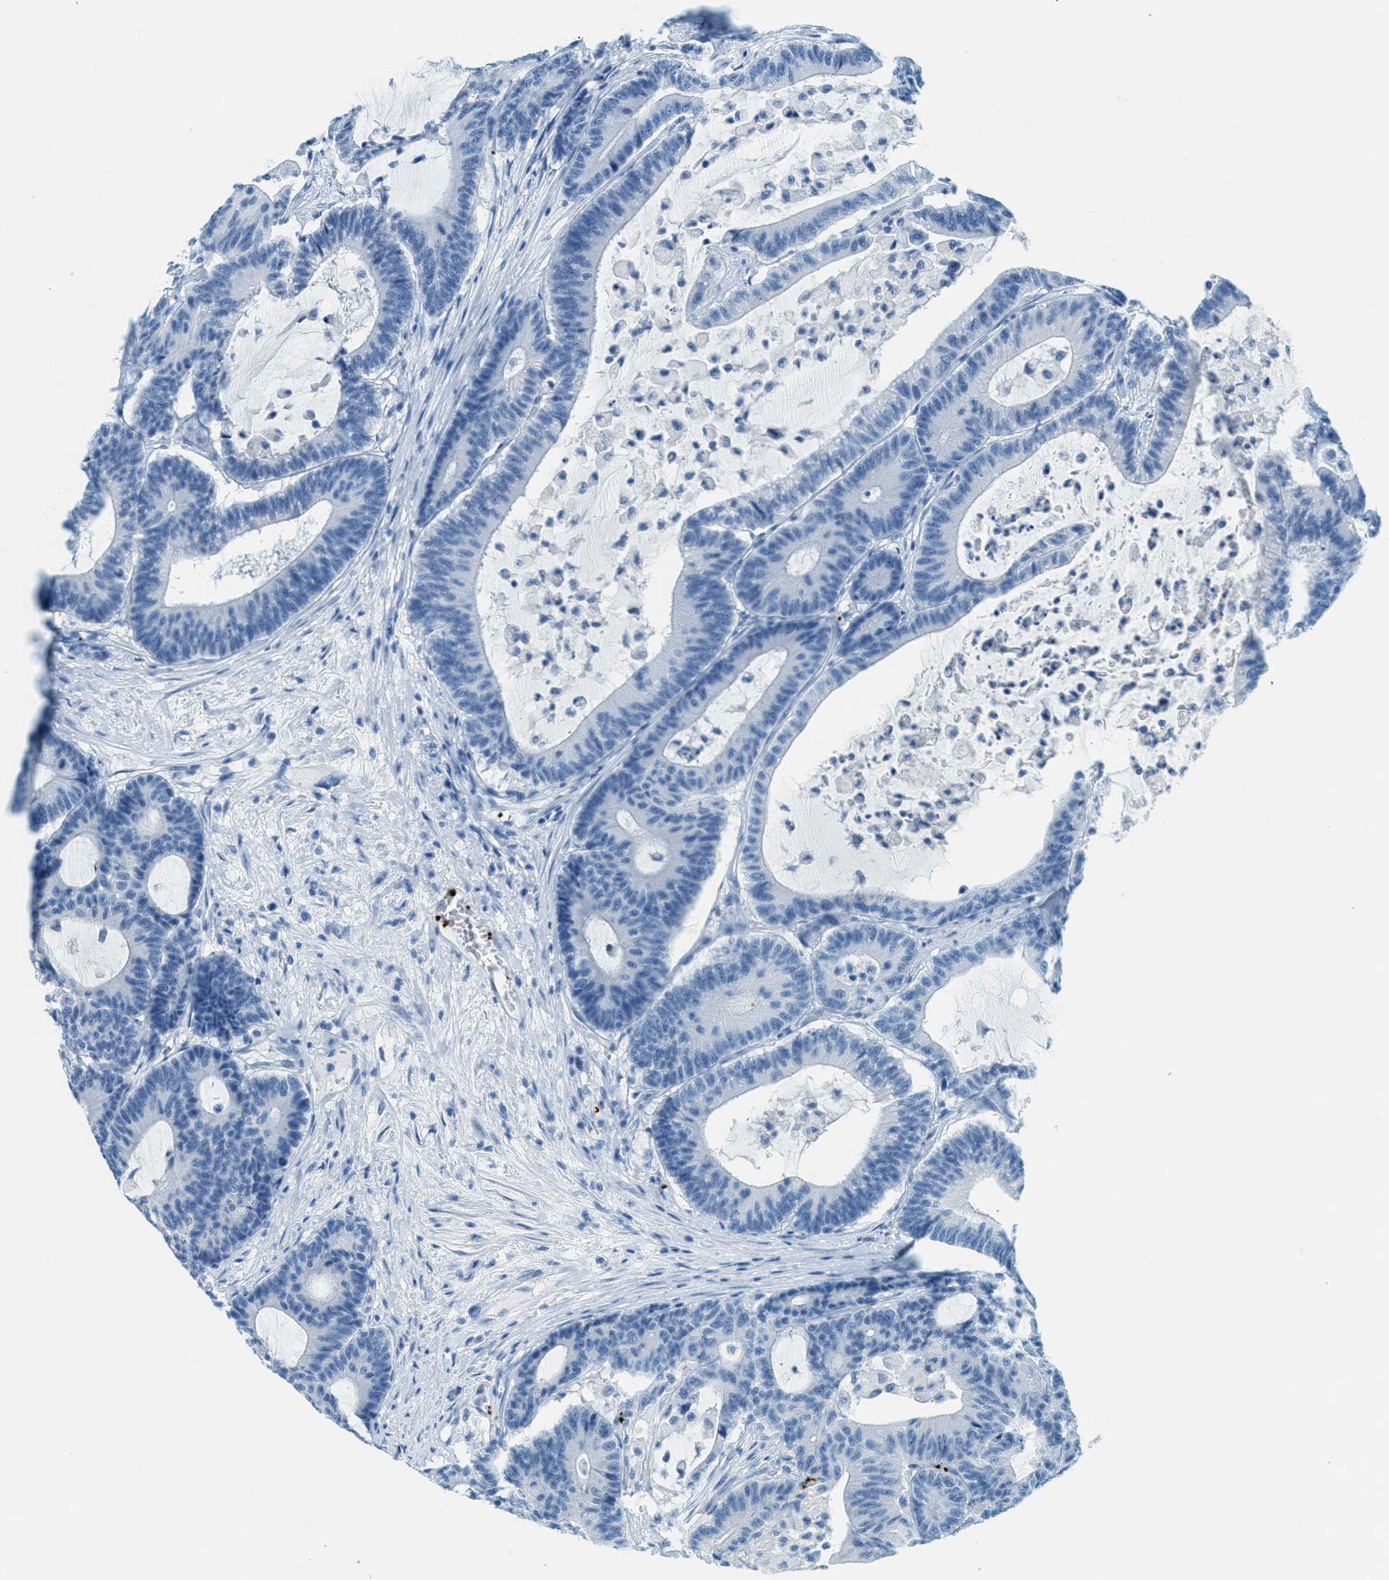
{"staining": {"intensity": "negative", "quantity": "none", "location": "none"}, "tissue": "colorectal cancer", "cell_type": "Tumor cells", "image_type": "cancer", "snomed": [{"axis": "morphology", "description": "Adenocarcinoma, NOS"}, {"axis": "topography", "description": "Colon"}], "caption": "Protein analysis of adenocarcinoma (colorectal) exhibits no significant positivity in tumor cells.", "gene": "PPBP", "patient": {"sex": "female", "age": 84}}